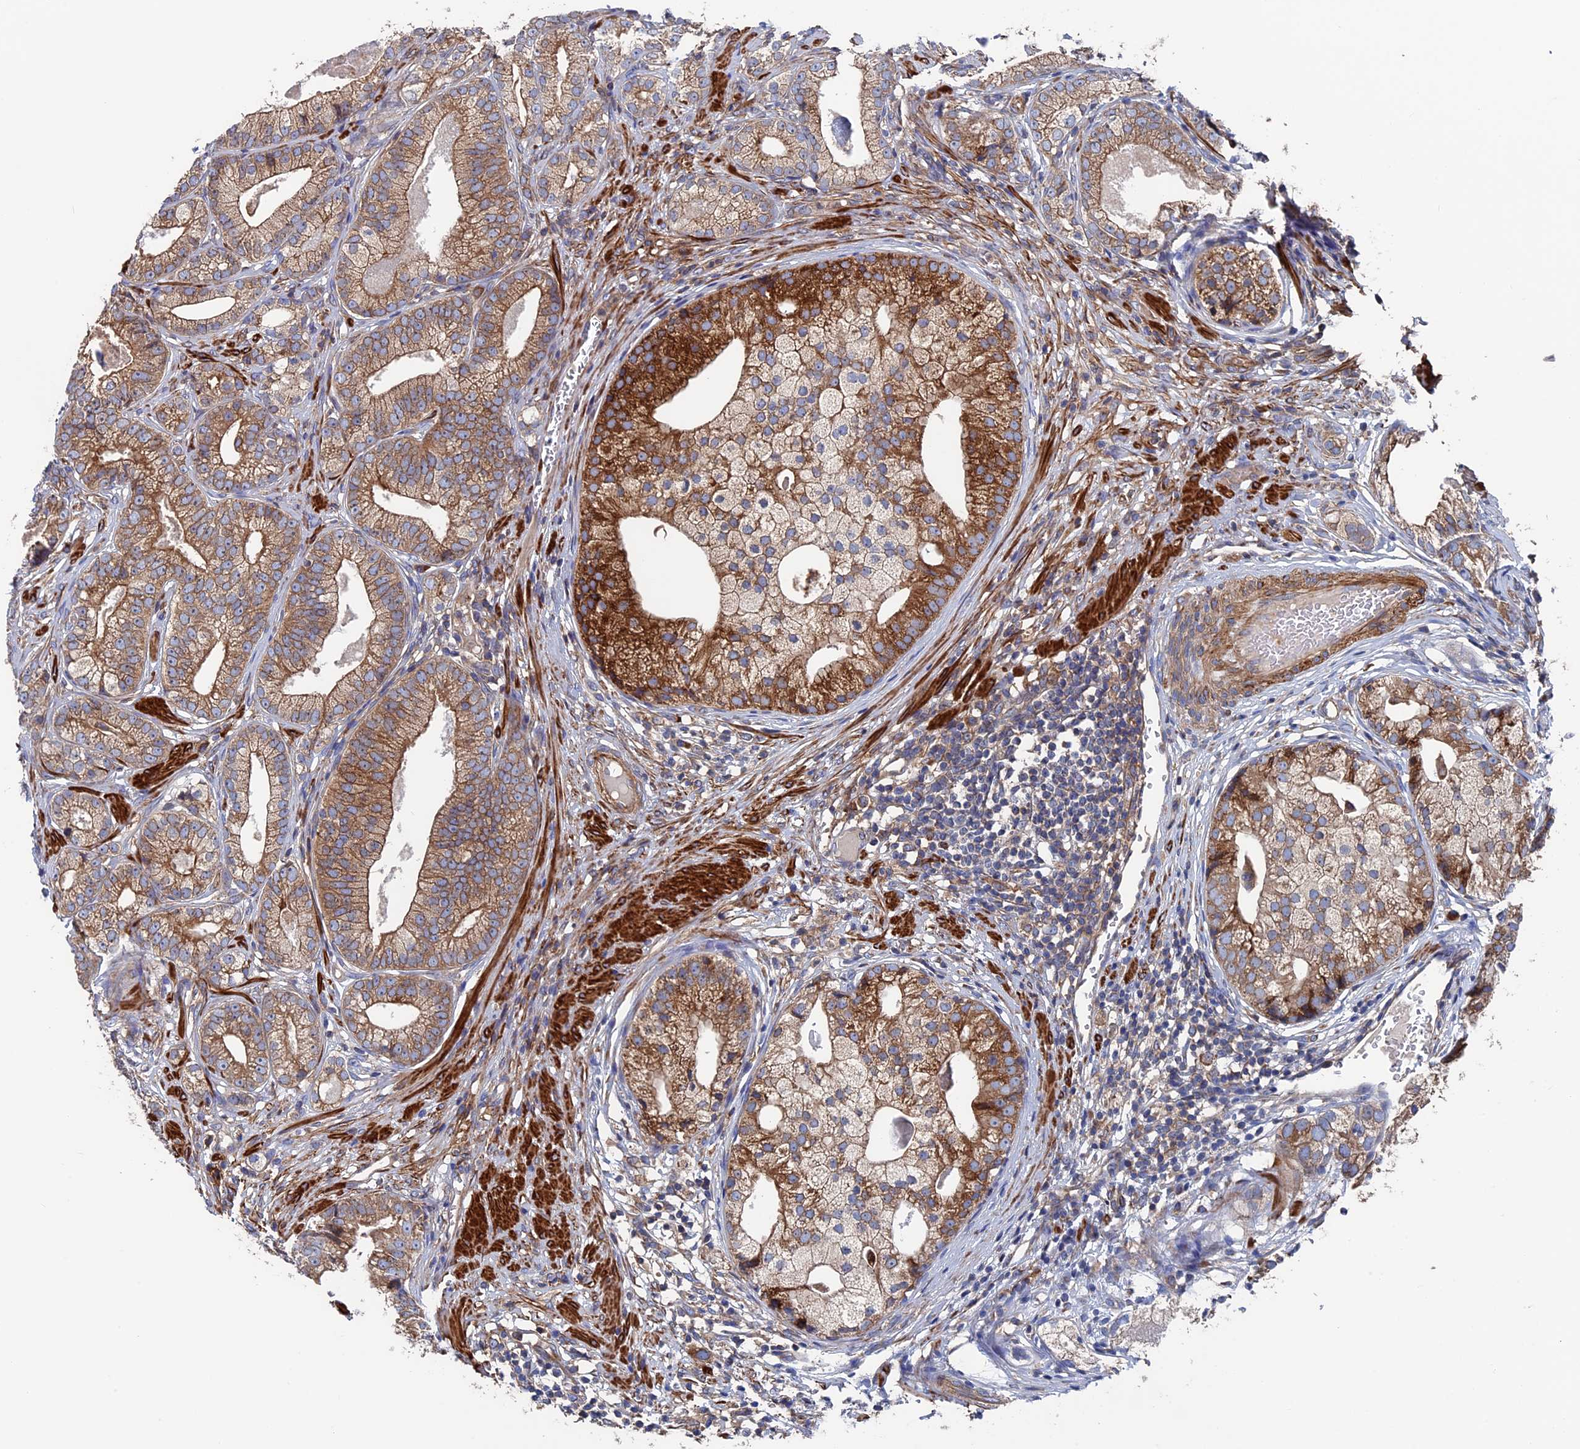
{"staining": {"intensity": "moderate", "quantity": ">75%", "location": "cytoplasmic/membranous"}, "tissue": "prostate cancer", "cell_type": "Tumor cells", "image_type": "cancer", "snomed": [{"axis": "morphology", "description": "Adenocarcinoma, High grade"}, {"axis": "topography", "description": "Prostate"}], "caption": "Immunohistochemistry photomicrograph of neoplastic tissue: adenocarcinoma (high-grade) (prostate) stained using immunohistochemistry exhibits medium levels of moderate protein expression localized specifically in the cytoplasmic/membranous of tumor cells, appearing as a cytoplasmic/membranous brown color.", "gene": "DNAJC3", "patient": {"sex": "male", "age": 69}}